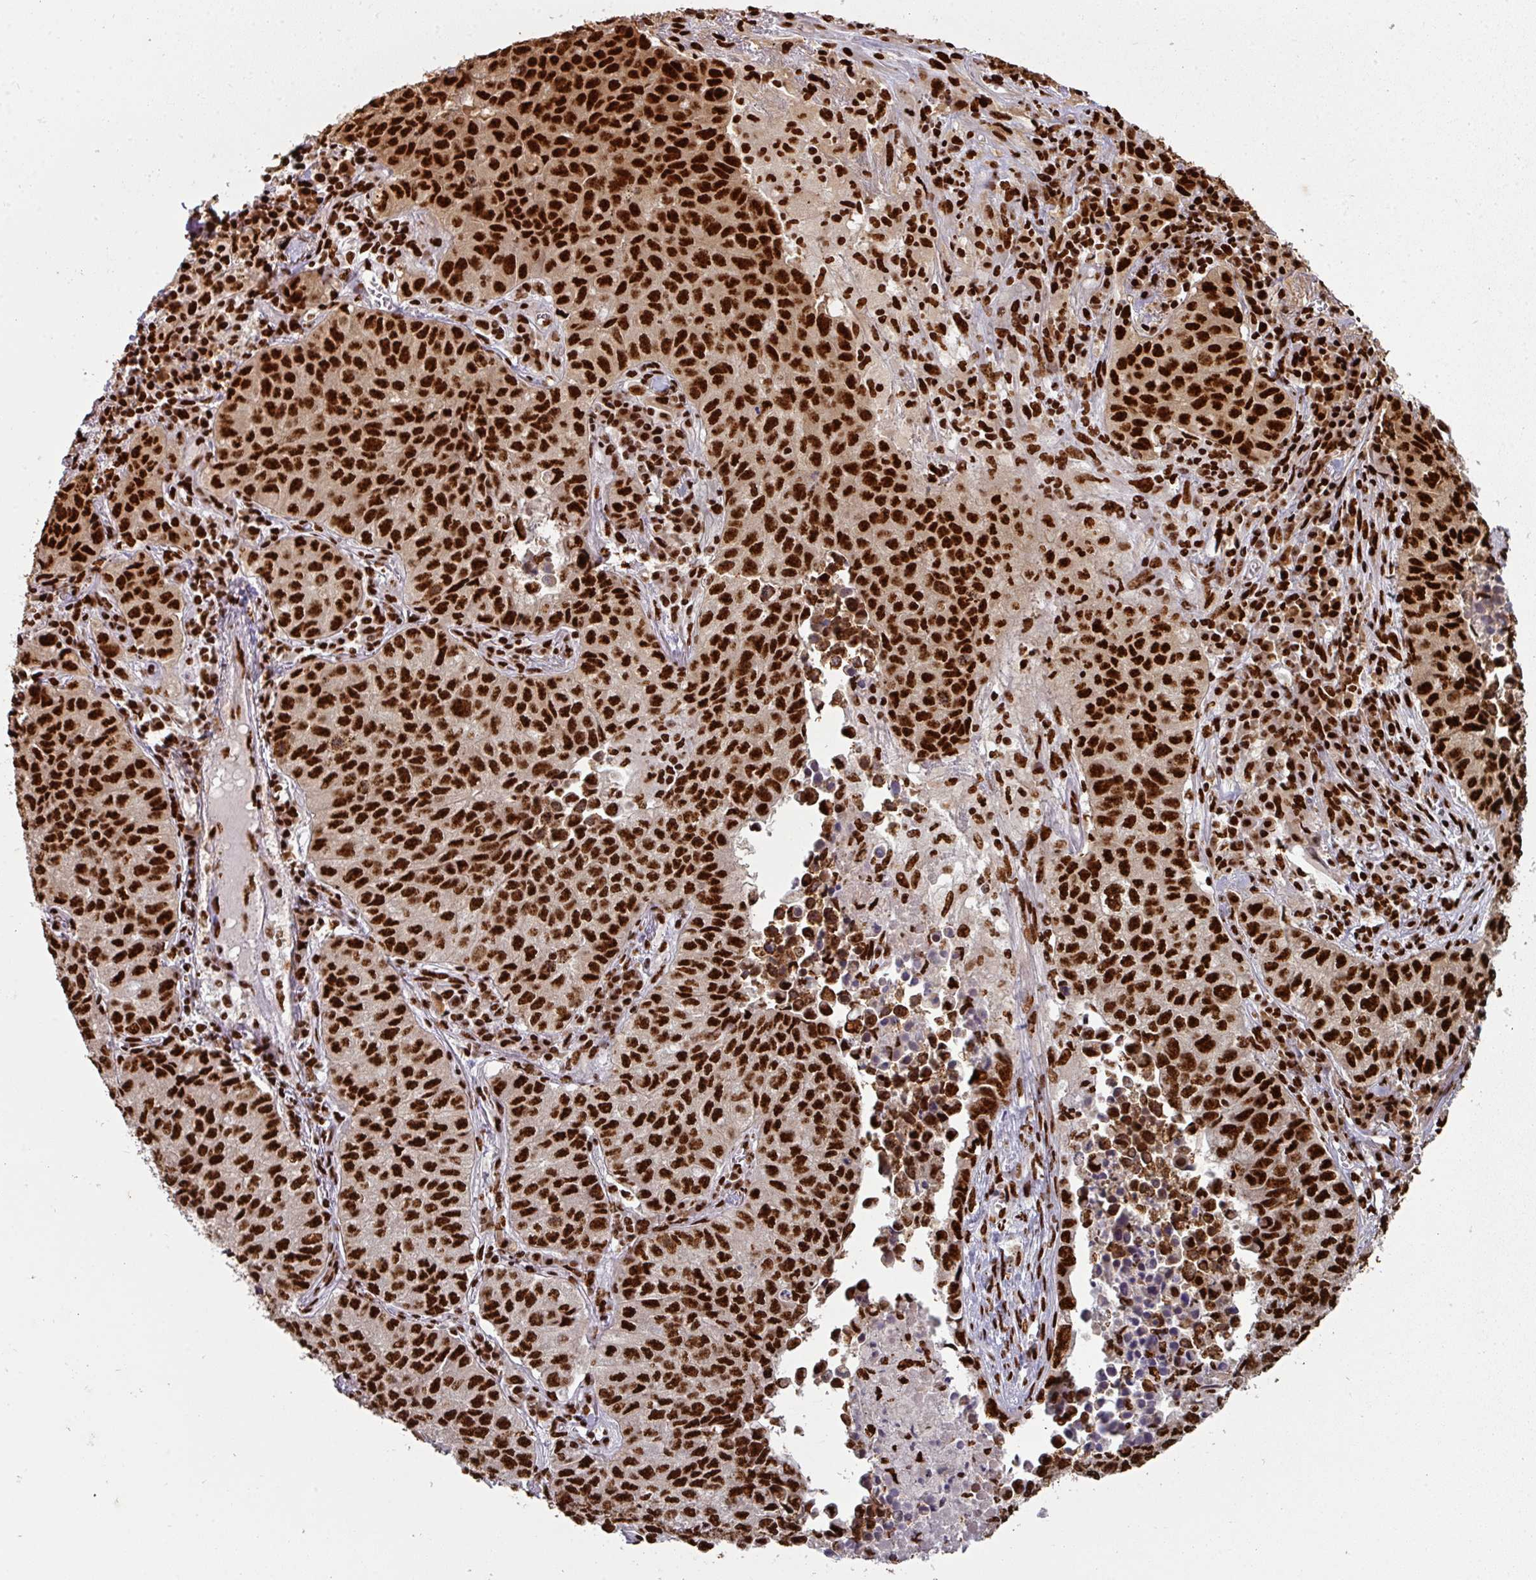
{"staining": {"intensity": "strong", "quantity": ">75%", "location": "nuclear"}, "tissue": "lung cancer", "cell_type": "Tumor cells", "image_type": "cancer", "snomed": [{"axis": "morphology", "description": "Adenocarcinoma, NOS"}, {"axis": "topography", "description": "Lung"}], "caption": "IHC staining of lung adenocarcinoma, which demonstrates high levels of strong nuclear expression in about >75% of tumor cells indicating strong nuclear protein expression. The staining was performed using DAB (3,3'-diaminobenzidine) (brown) for protein detection and nuclei were counterstained in hematoxylin (blue).", "gene": "SIK3", "patient": {"sex": "female", "age": 50}}